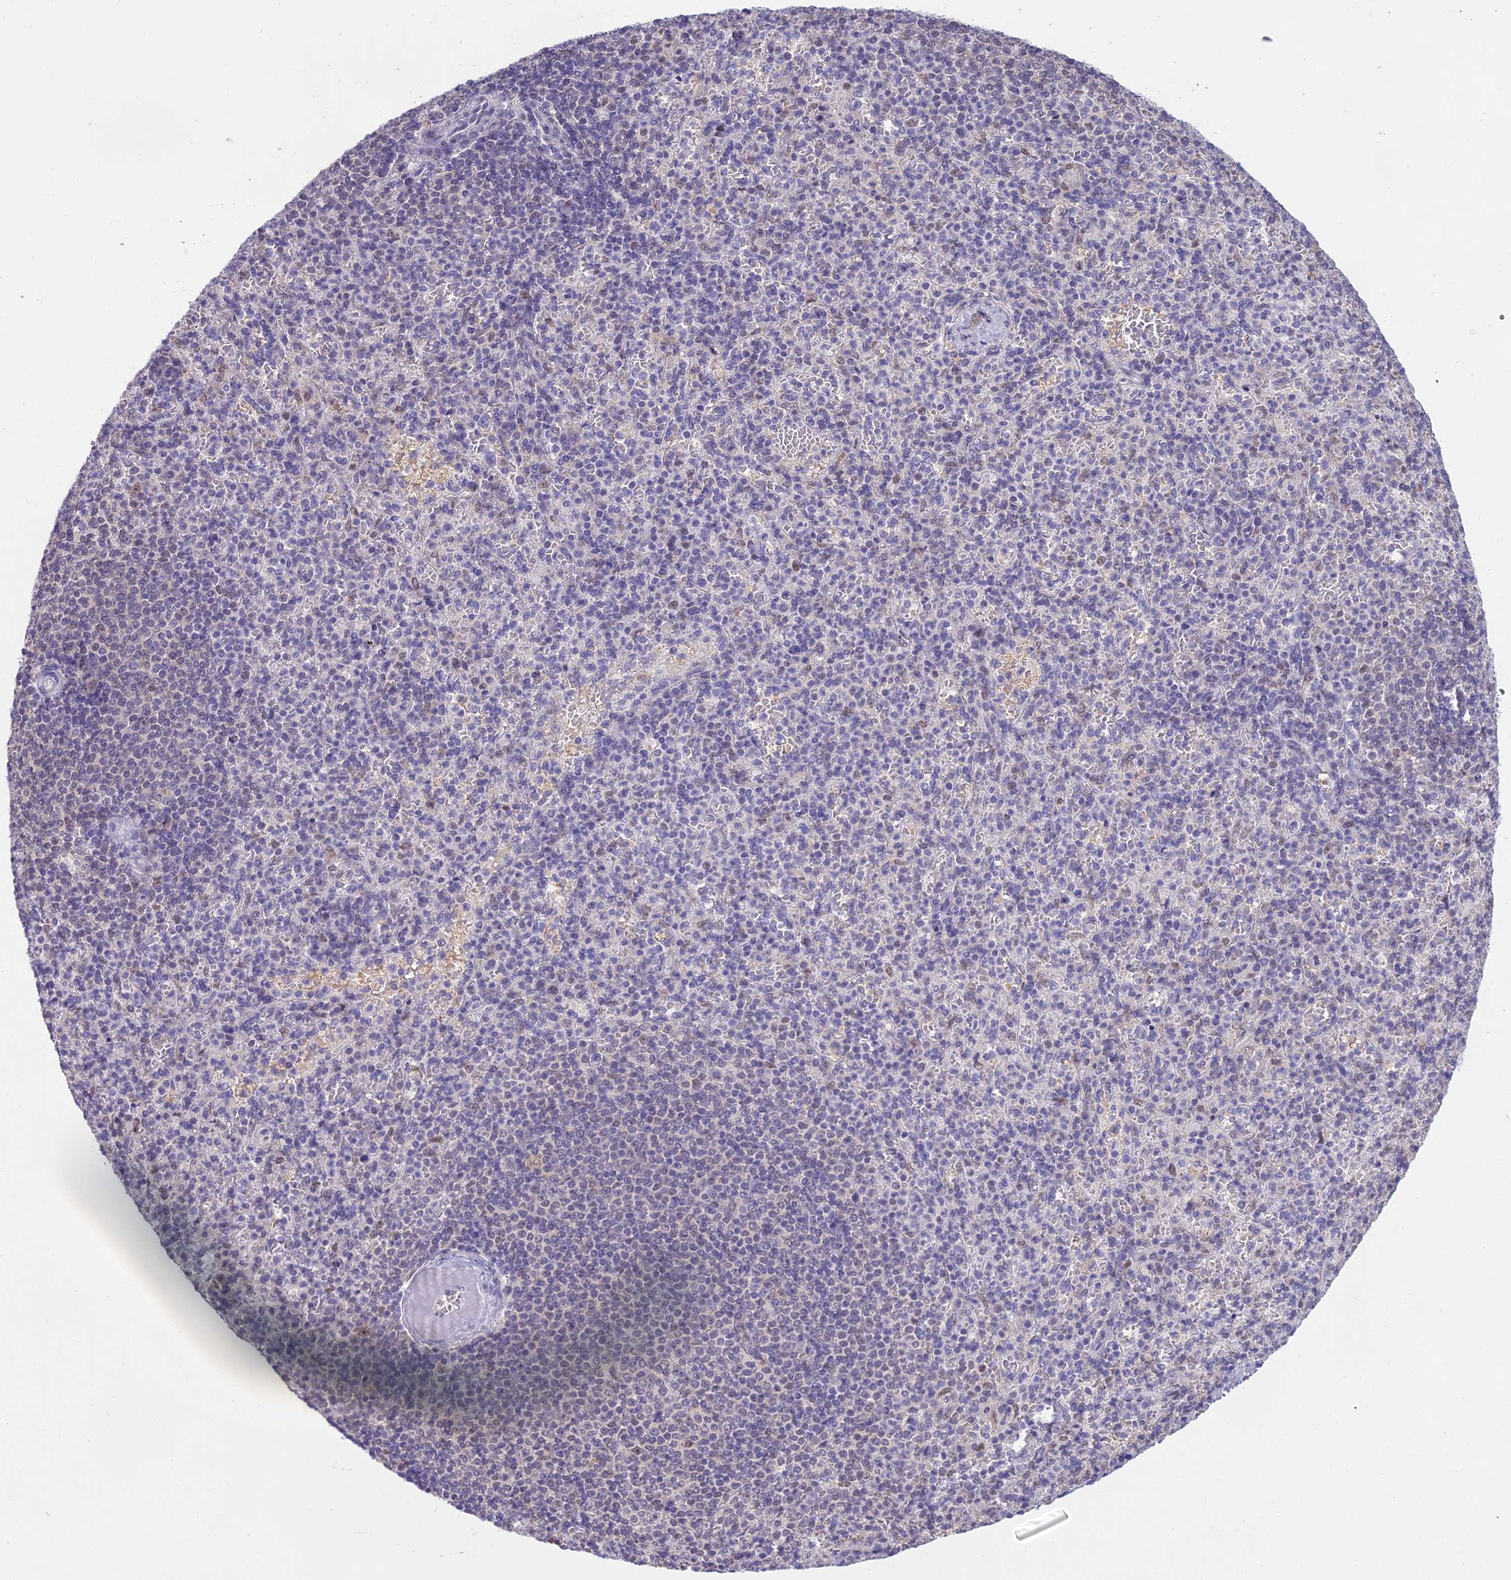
{"staining": {"intensity": "negative", "quantity": "none", "location": "none"}, "tissue": "spleen", "cell_type": "Cells in red pulp", "image_type": "normal", "snomed": [{"axis": "morphology", "description": "Normal tissue, NOS"}, {"axis": "topography", "description": "Spleen"}], "caption": "The image shows no staining of cells in red pulp in unremarkable spleen. (DAB (3,3'-diaminobenzidine) immunohistochemistry (IHC) visualized using brightfield microscopy, high magnification).", "gene": "MAT2A", "patient": {"sex": "female", "age": 74}}